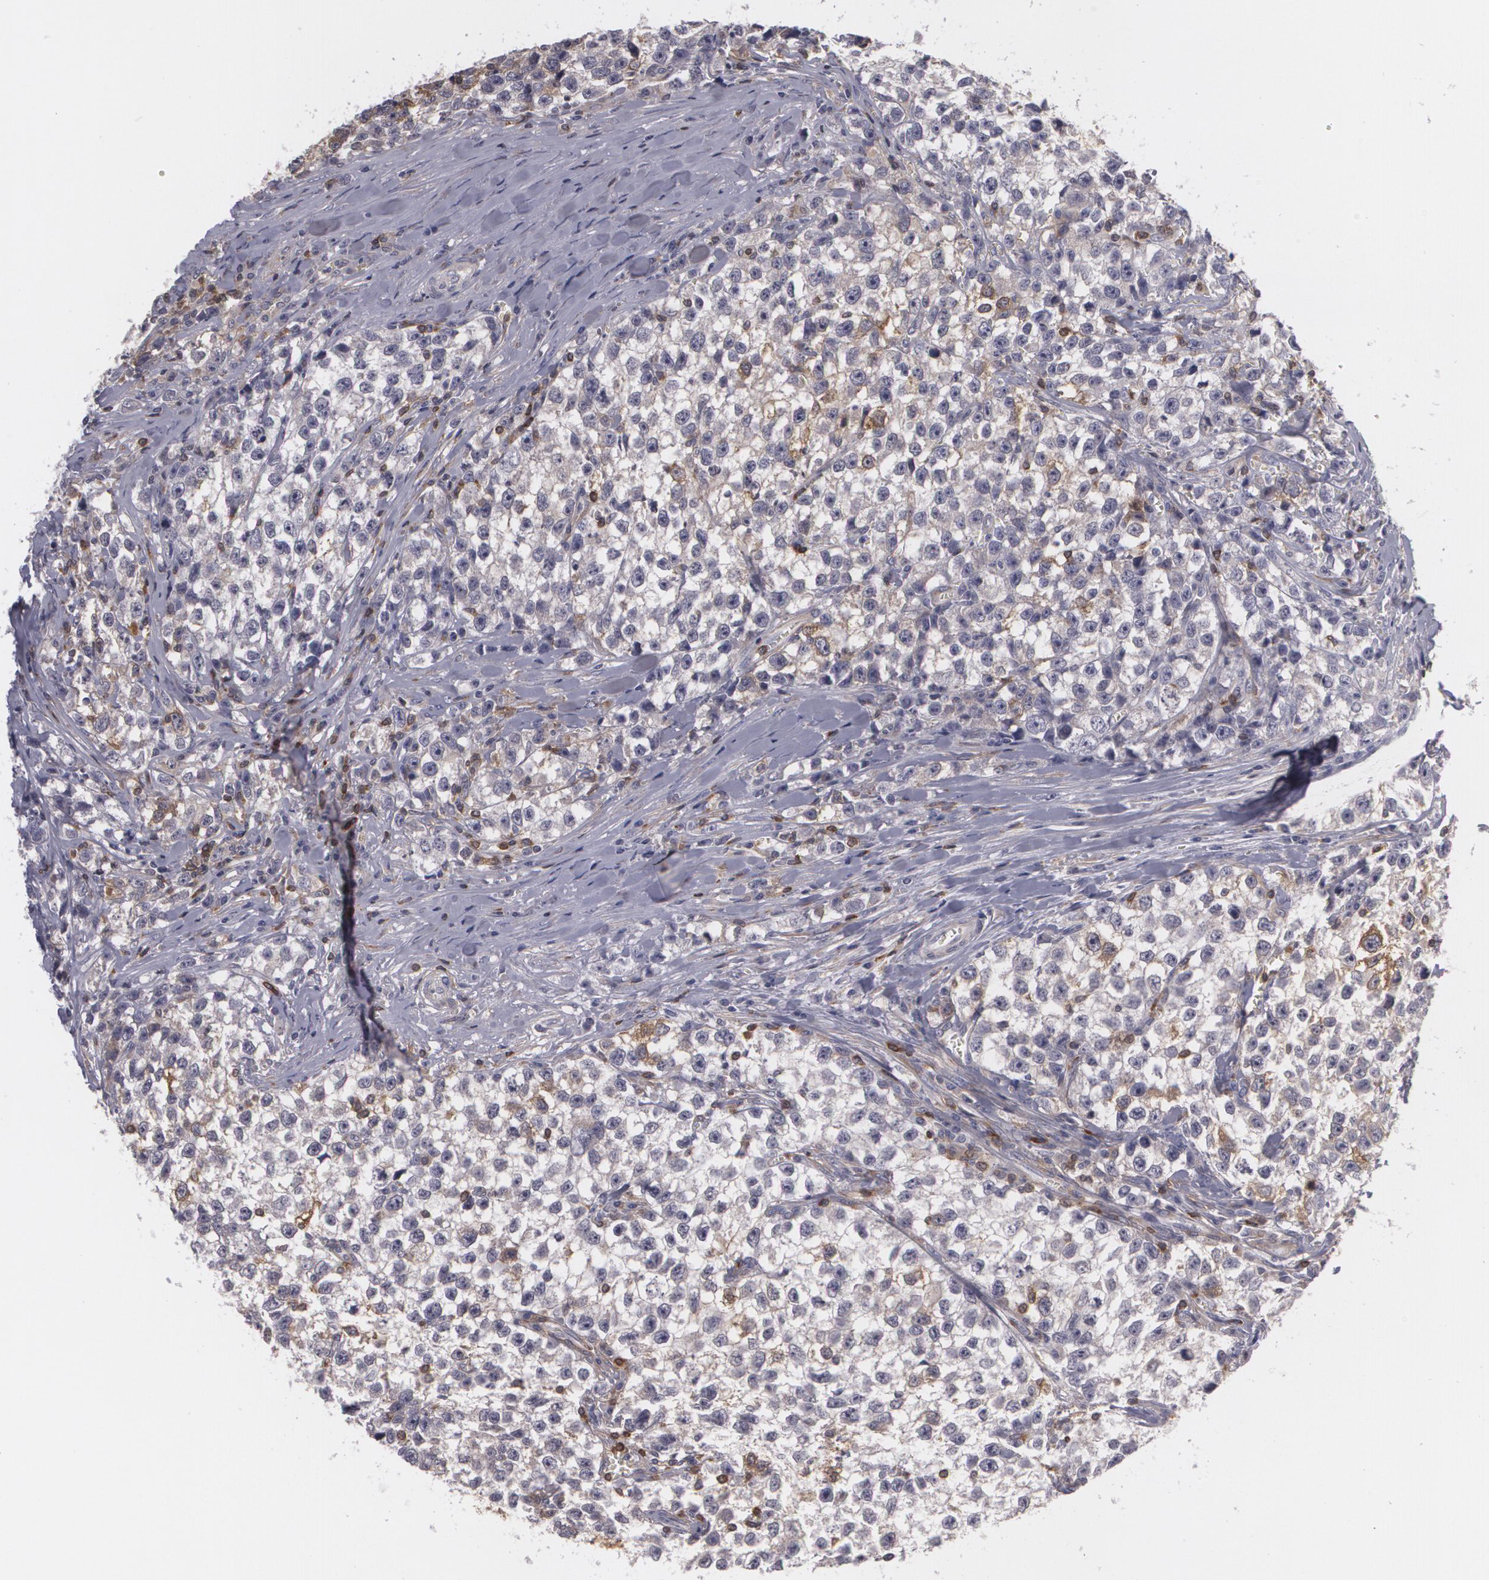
{"staining": {"intensity": "weak", "quantity": "25%-75%", "location": "cytoplasmic/membranous"}, "tissue": "testis cancer", "cell_type": "Tumor cells", "image_type": "cancer", "snomed": [{"axis": "morphology", "description": "Seminoma, NOS"}, {"axis": "morphology", "description": "Carcinoma, Embryonal, NOS"}, {"axis": "topography", "description": "Testis"}], "caption": "Immunohistochemical staining of human testis seminoma reveals low levels of weak cytoplasmic/membranous protein expression in approximately 25%-75% of tumor cells.", "gene": "BIN1", "patient": {"sex": "male", "age": 30}}